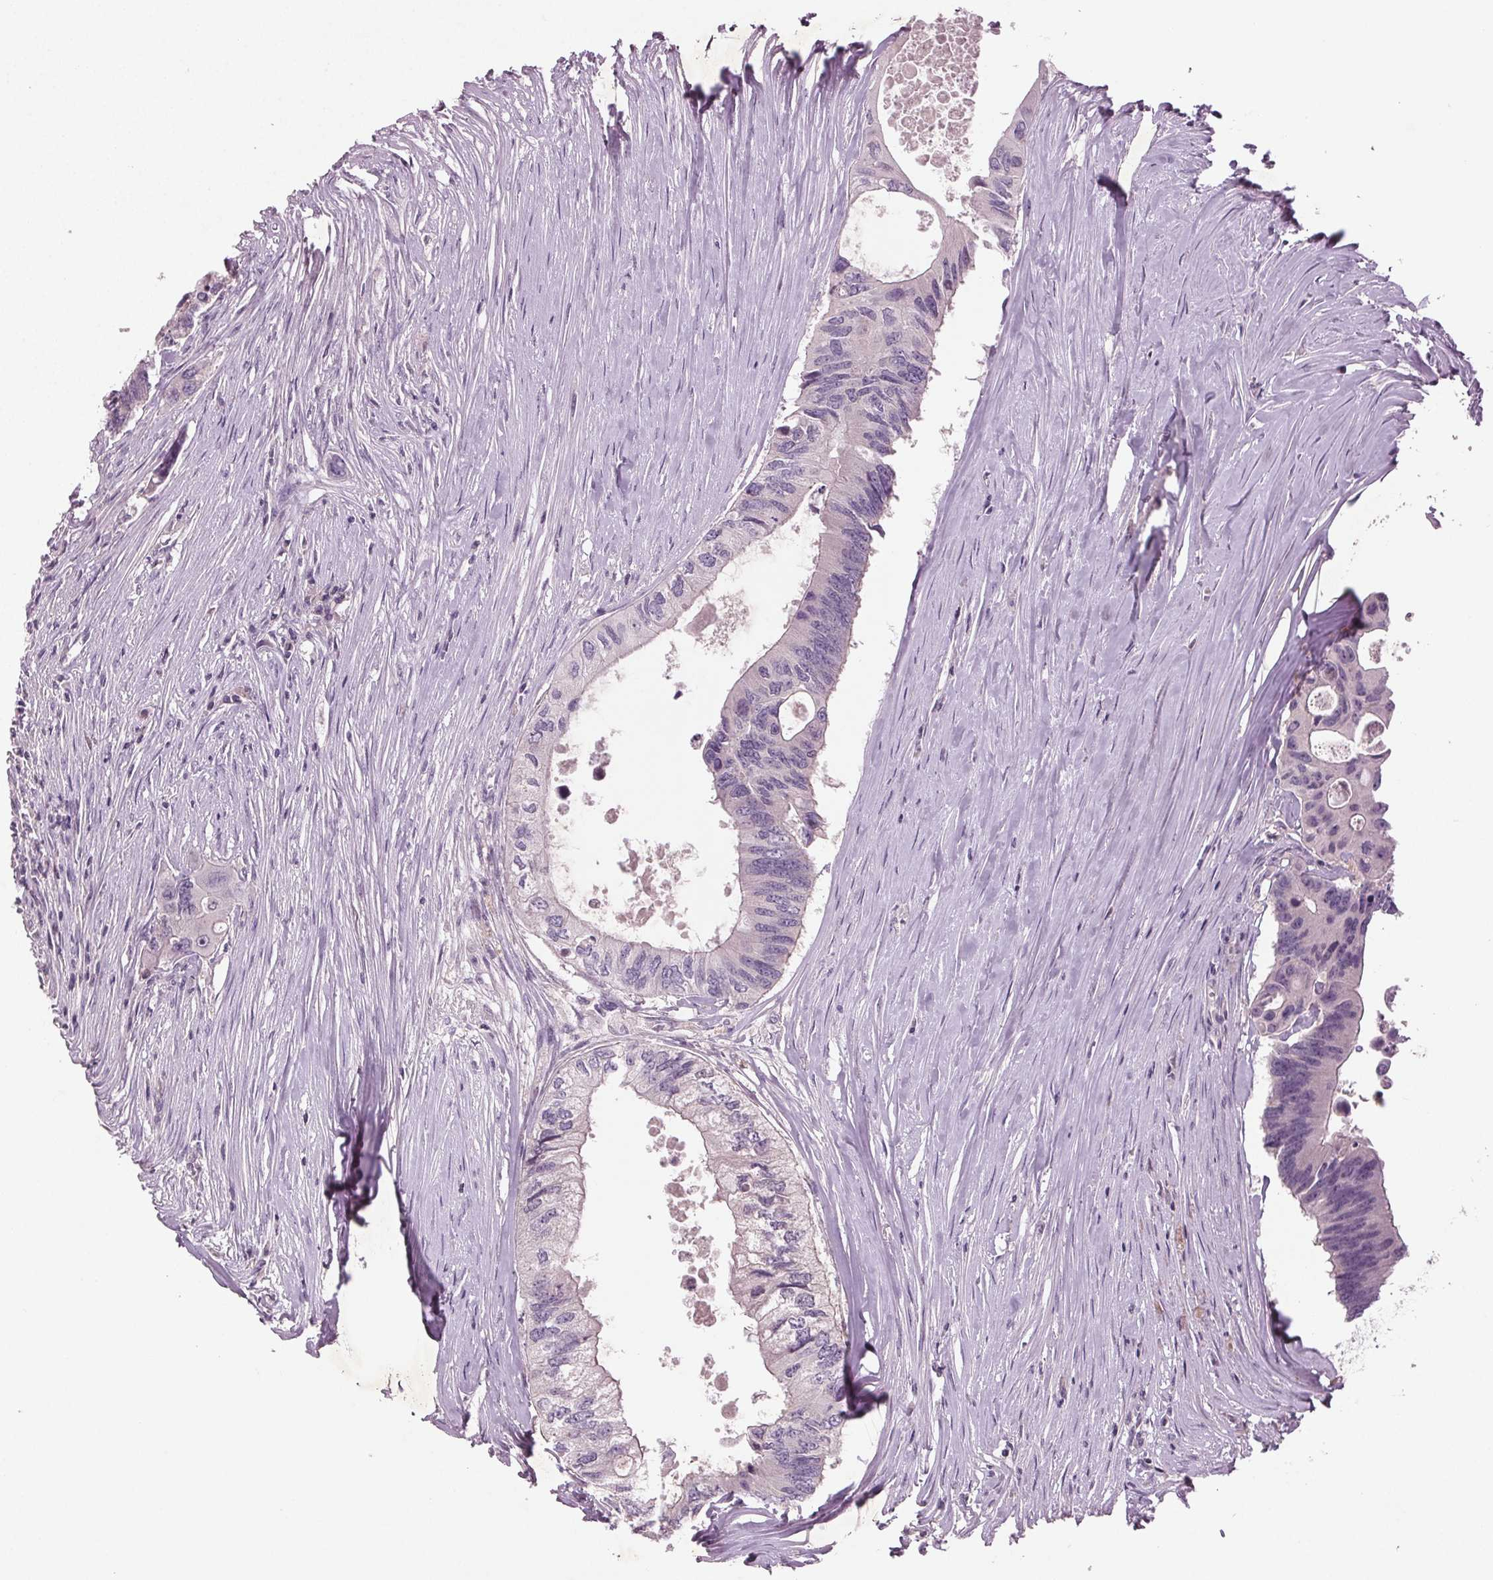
{"staining": {"intensity": "negative", "quantity": "none", "location": "none"}, "tissue": "colorectal cancer", "cell_type": "Tumor cells", "image_type": "cancer", "snomed": [{"axis": "morphology", "description": "Adenocarcinoma, NOS"}, {"axis": "topography", "description": "Colon"}], "caption": "This is an immunohistochemistry (IHC) photomicrograph of colorectal adenocarcinoma. There is no expression in tumor cells.", "gene": "BHLHE22", "patient": {"sex": "male", "age": 71}}